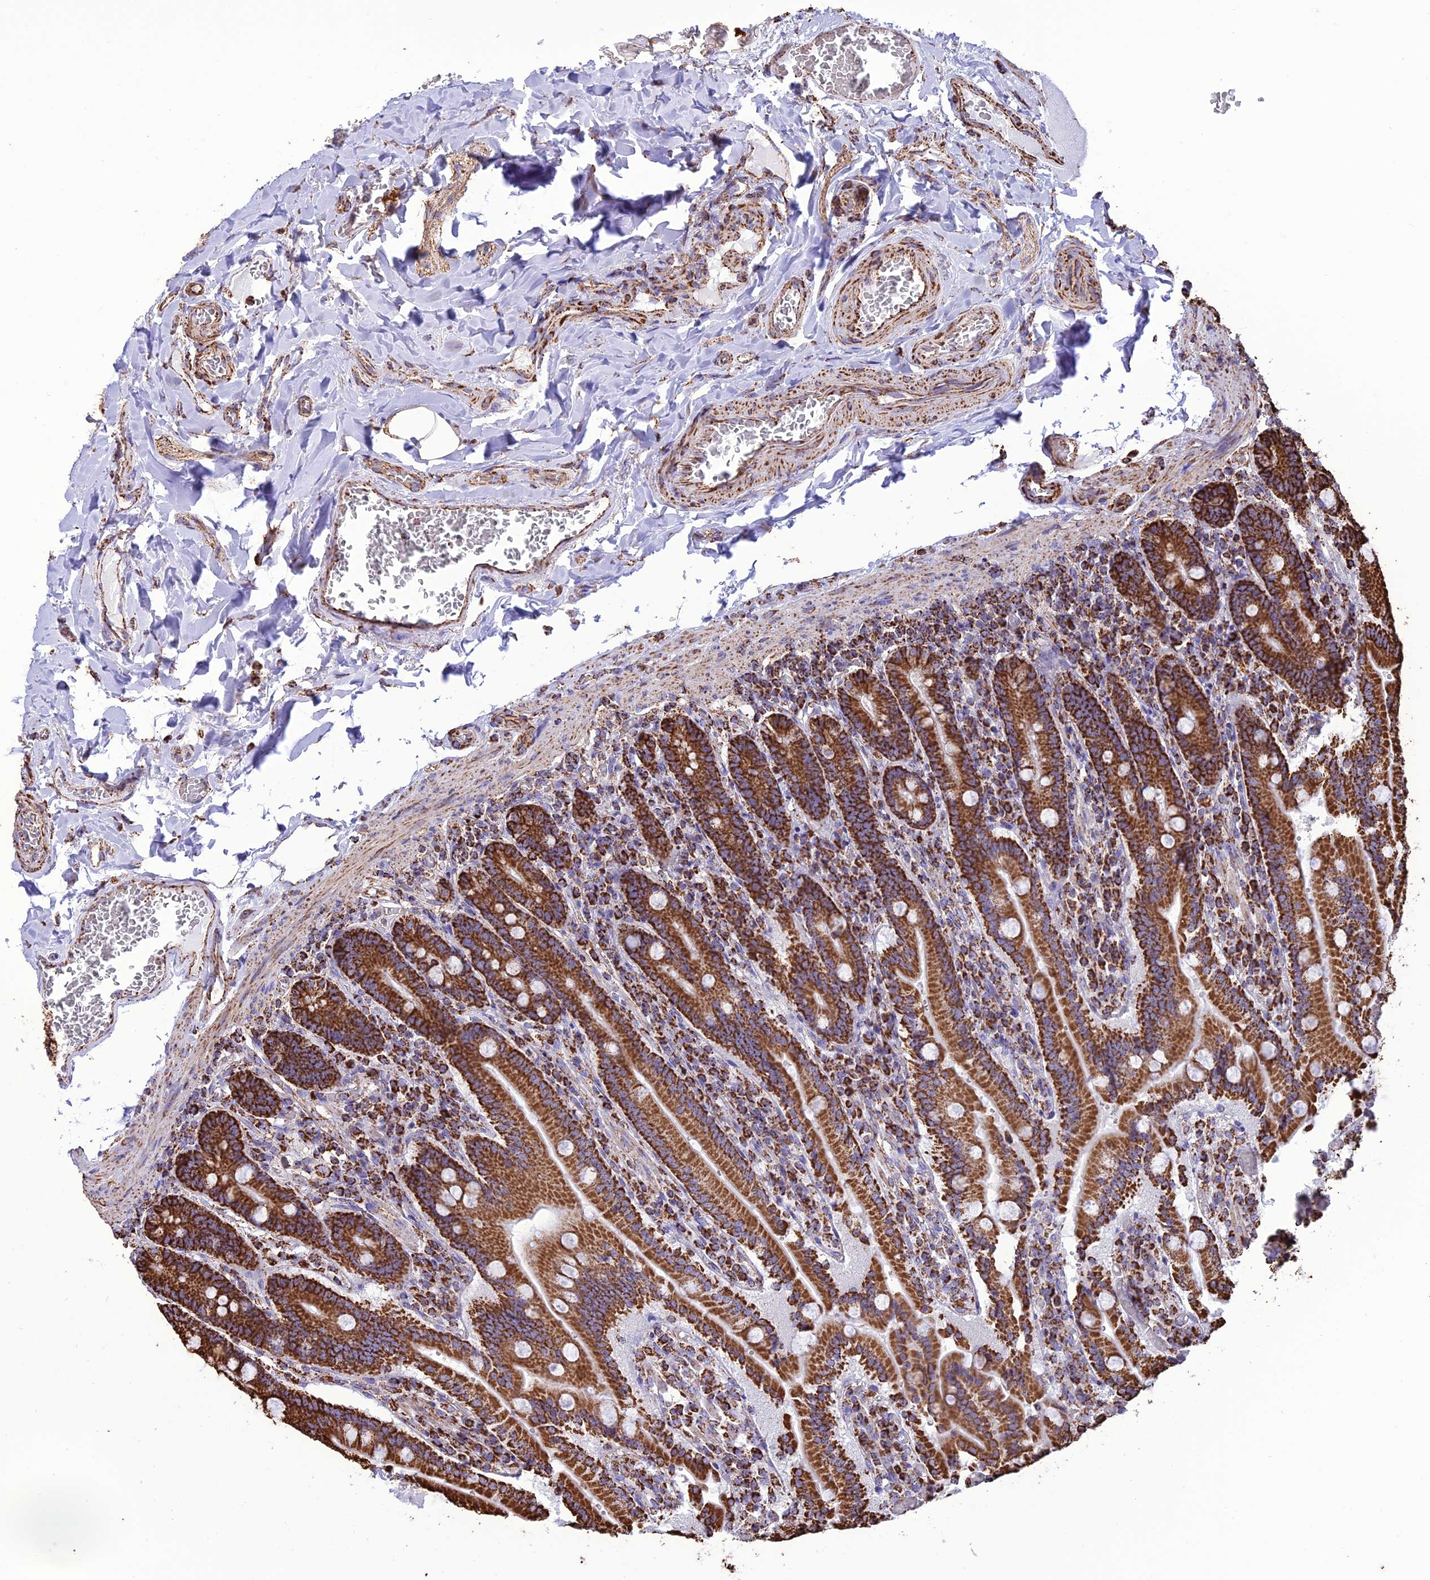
{"staining": {"intensity": "strong", "quantity": ">75%", "location": "cytoplasmic/membranous"}, "tissue": "duodenum", "cell_type": "Glandular cells", "image_type": "normal", "snomed": [{"axis": "morphology", "description": "Normal tissue, NOS"}, {"axis": "topography", "description": "Duodenum"}], "caption": "Strong cytoplasmic/membranous staining is present in about >75% of glandular cells in normal duodenum. Using DAB (3,3'-diaminobenzidine) (brown) and hematoxylin (blue) stains, captured at high magnification using brightfield microscopy.", "gene": "NDUFAF1", "patient": {"sex": "female", "age": 62}}